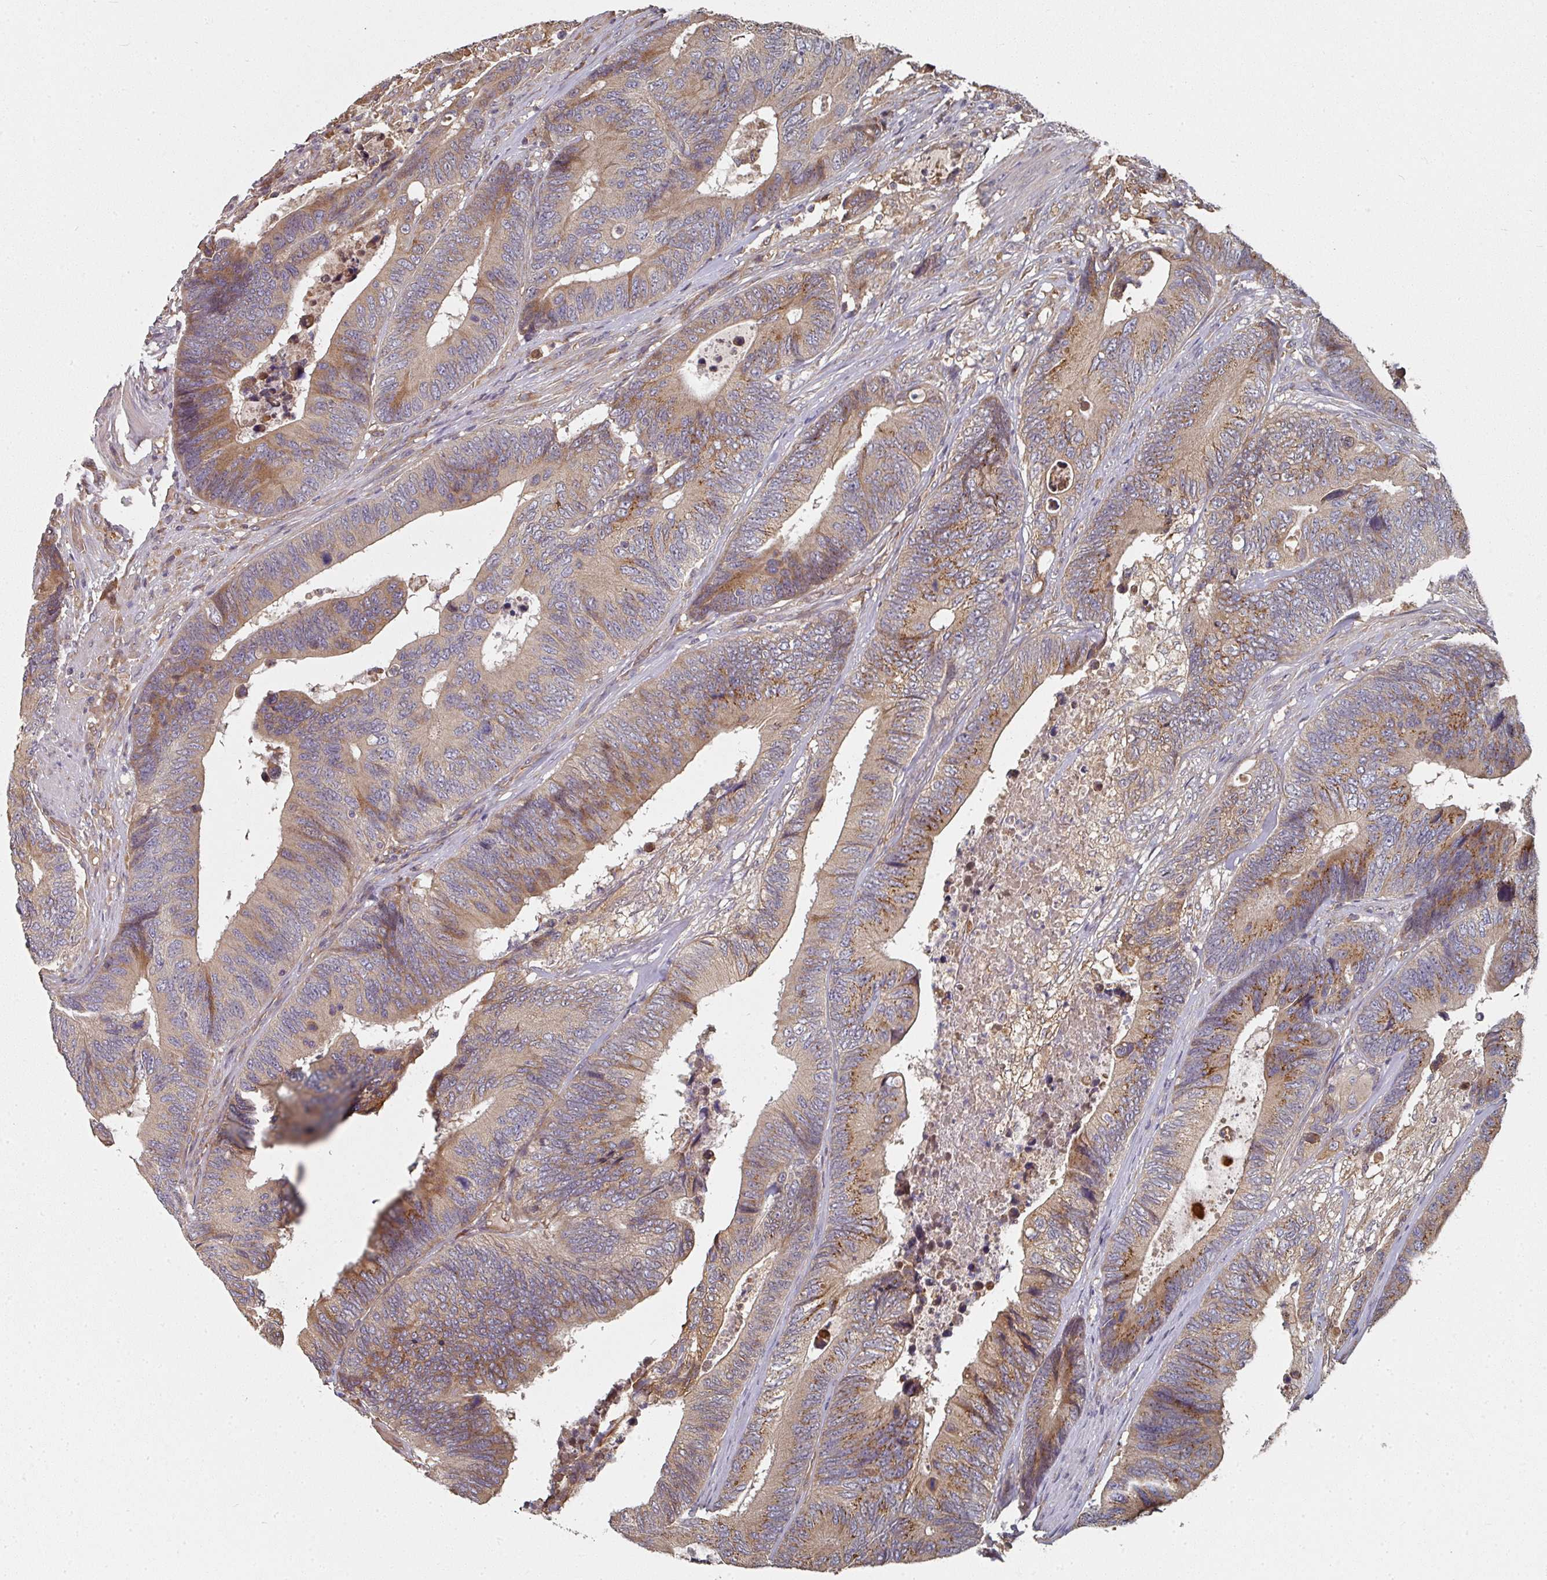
{"staining": {"intensity": "moderate", "quantity": ">75%", "location": "cytoplasmic/membranous"}, "tissue": "colorectal cancer", "cell_type": "Tumor cells", "image_type": "cancer", "snomed": [{"axis": "morphology", "description": "Adenocarcinoma, NOS"}, {"axis": "topography", "description": "Colon"}], "caption": "Brown immunohistochemical staining in colorectal cancer (adenocarcinoma) demonstrates moderate cytoplasmic/membranous positivity in about >75% of tumor cells.", "gene": "EDEM2", "patient": {"sex": "male", "age": 87}}